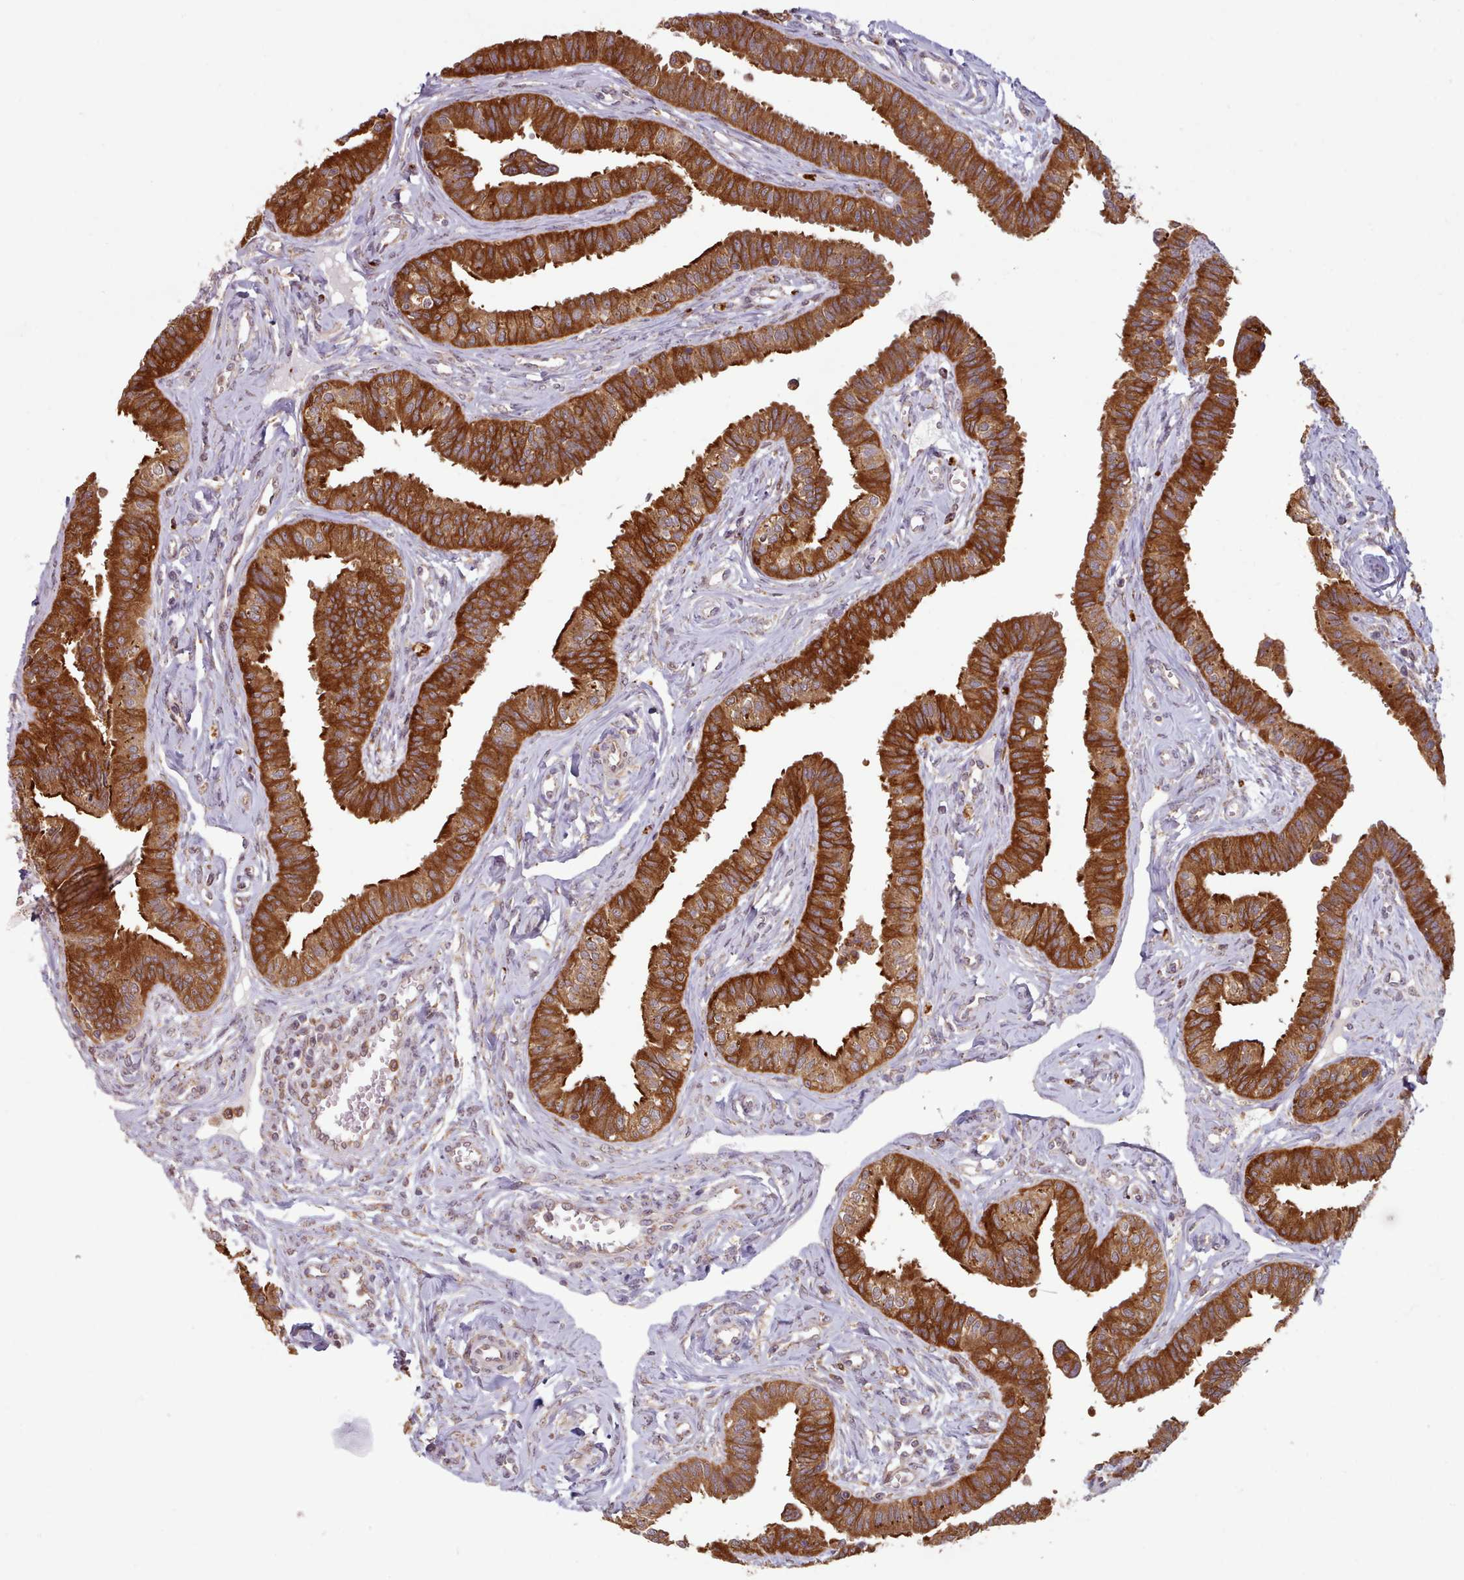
{"staining": {"intensity": "strong", "quantity": ">75%", "location": "cytoplasmic/membranous"}, "tissue": "fallopian tube", "cell_type": "Glandular cells", "image_type": "normal", "snomed": [{"axis": "morphology", "description": "Normal tissue, NOS"}, {"axis": "morphology", "description": "Carcinoma, NOS"}, {"axis": "topography", "description": "Fallopian tube"}, {"axis": "topography", "description": "Ovary"}], "caption": "Immunohistochemistry (IHC) (DAB (3,3'-diaminobenzidine)) staining of unremarkable fallopian tube displays strong cytoplasmic/membranous protein expression in about >75% of glandular cells.", "gene": "CRYBG1", "patient": {"sex": "female", "age": 59}}